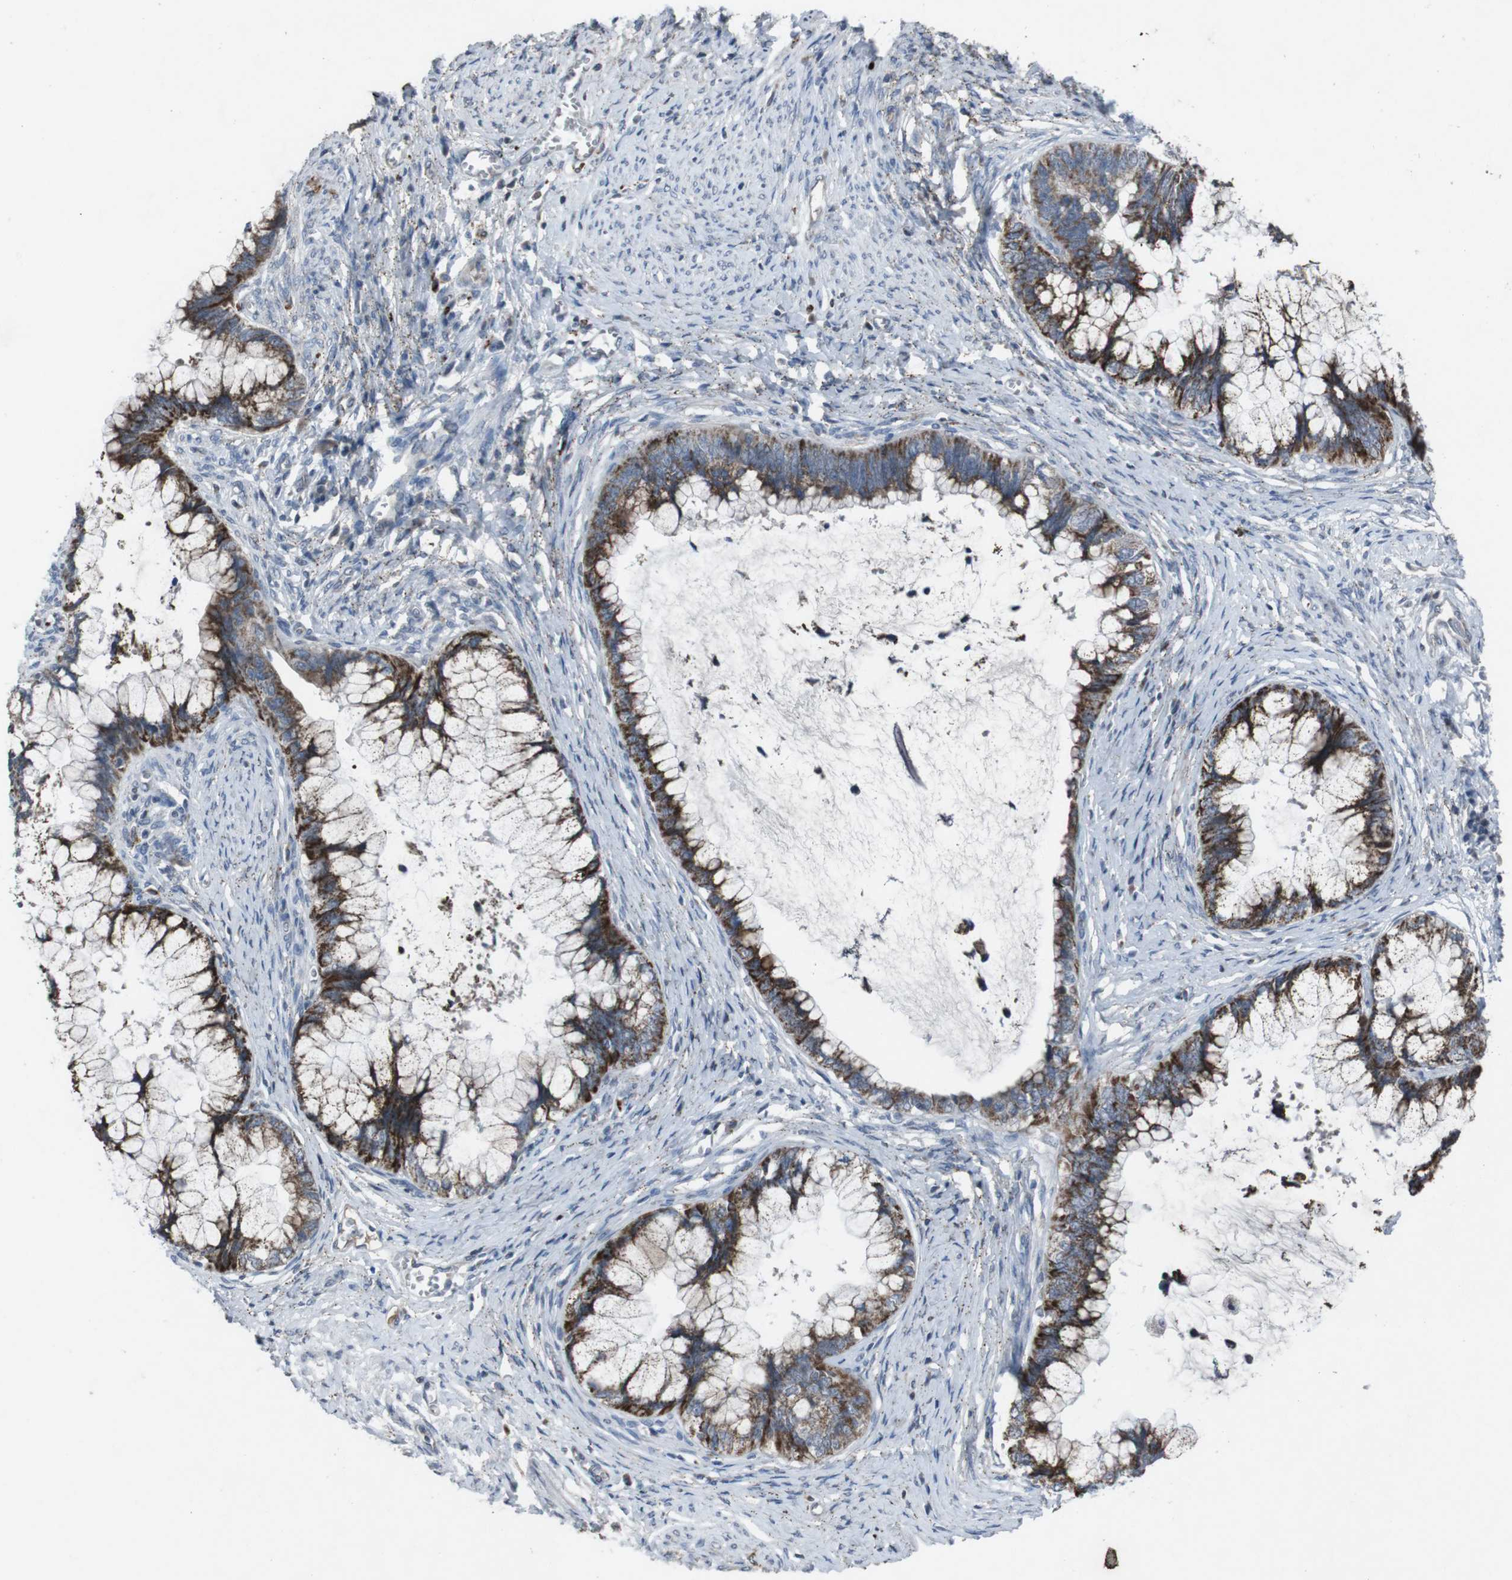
{"staining": {"intensity": "strong", "quantity": "25%-75%", "location": "cytoplasmic/membranous"}, "tissue": "cervical cancer", "cell_type": "Tumor cells", "image_type": "cancer", "snomed": [{"axis": "morphology", "description": "Adenocarcinoma, NOS"}, {"axis": "topography", "description": "Cervix"}], "caption": "High-power microscopy captured an immunohistochemistry (IHC) photomicrograph of cervical cancer (adenocarcinoma), revealing strong cytoplasmic/membranous staining in approximately 25%-75% of tumor cells.", "gene": "EFNA5", "patient": {"sex": "female", "age": 44}}